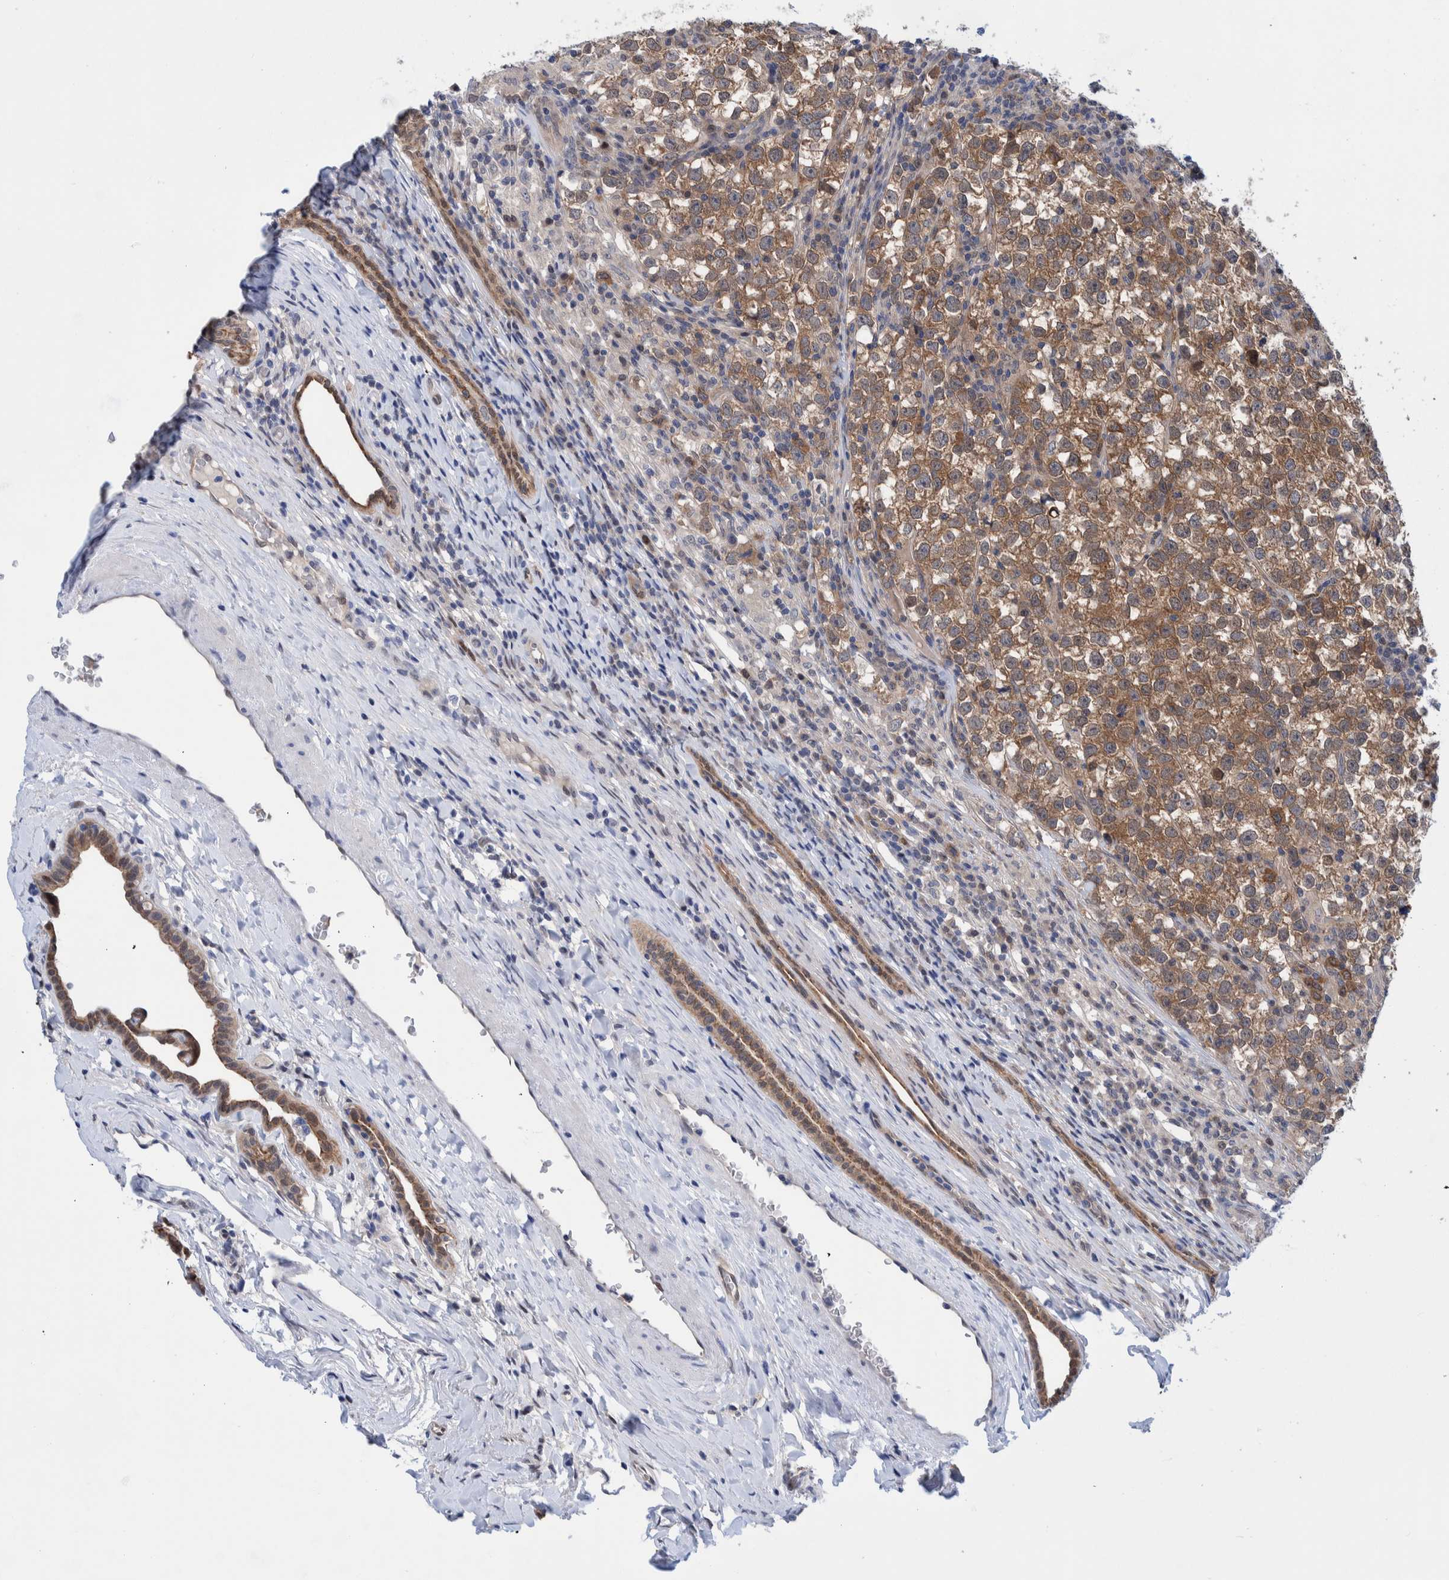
{"staining": {"intensity": "moderate", "quantity": ">75%", "location": "cytoplasmic/membranous"}, "tissue": "testis cancer", "cell_type": "Tumor cells", "image_type": "cancer", "snomed": [{"axis": "morphology", "description": "Normal tissue, NOS"}, {"axis": "morphology", "description": "Seminoma, NOS"}, {"axis": "topography", "description": "Testis"}], "caption": "Human testis seminoma stained with a protein marker displays moderate staining in tumor cells.", "gene": "PFAS", "patient": {"sex": "male", "age": 43}}